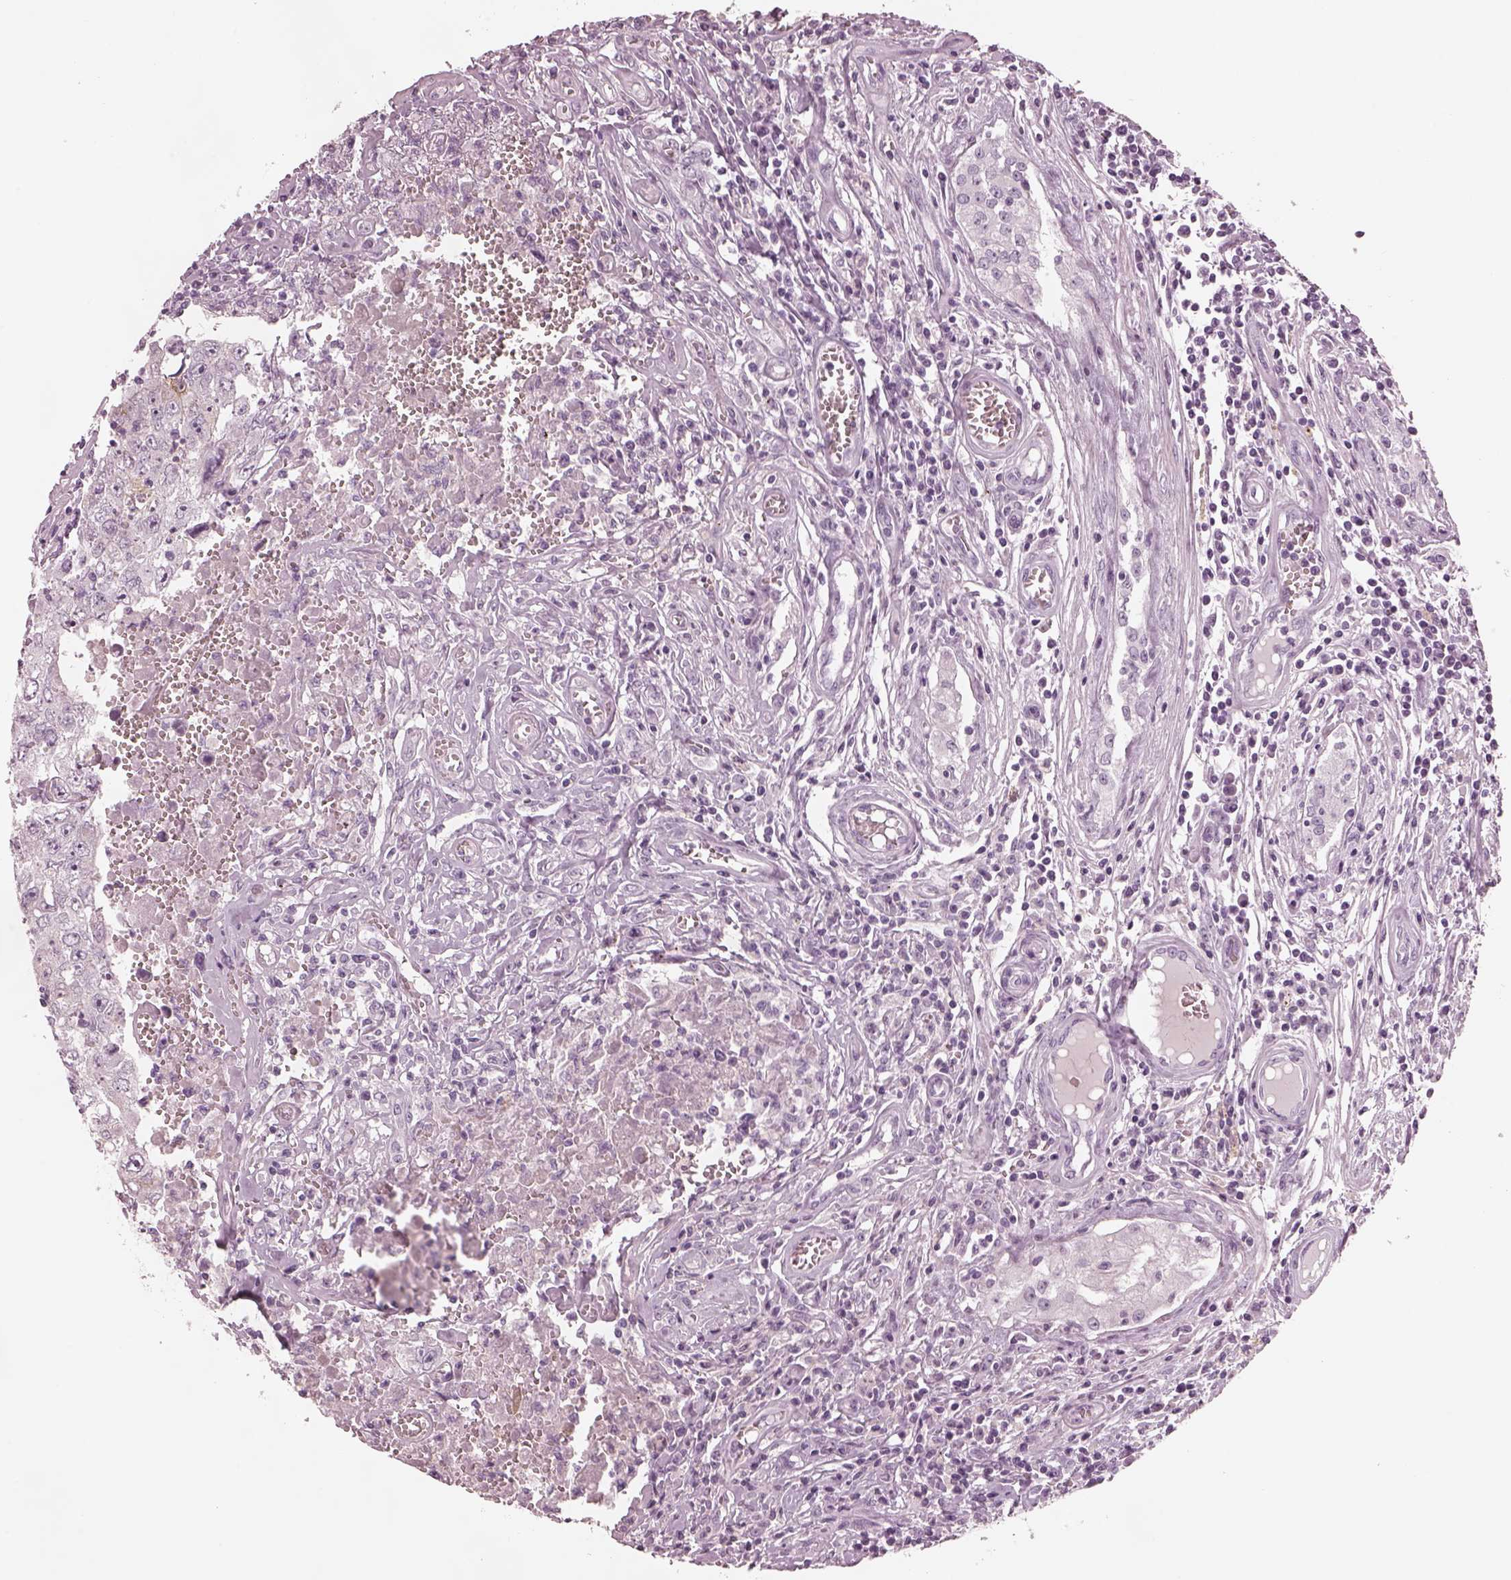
{"staining": {"intensity": "negative", "quantity": "none", "location": "none"}, "tissue": "testis cancer", "cell_type": "Tumor cells", "image_type": "cancer", "snomed": [{"axis": "morphology", "description": "Carcinoma, Embryonal, NOS"}, {"axis": "topography", "description": "Testis"}], "caption": "This image is of testis cancer (embryonal carcinoma) stained with IHC to label a protein in brown with the nuclei are counter-stained blue. There is no staining in tumor cells.", "gene": "CSH1", "patient": {"sex": "male", "age": 36}}